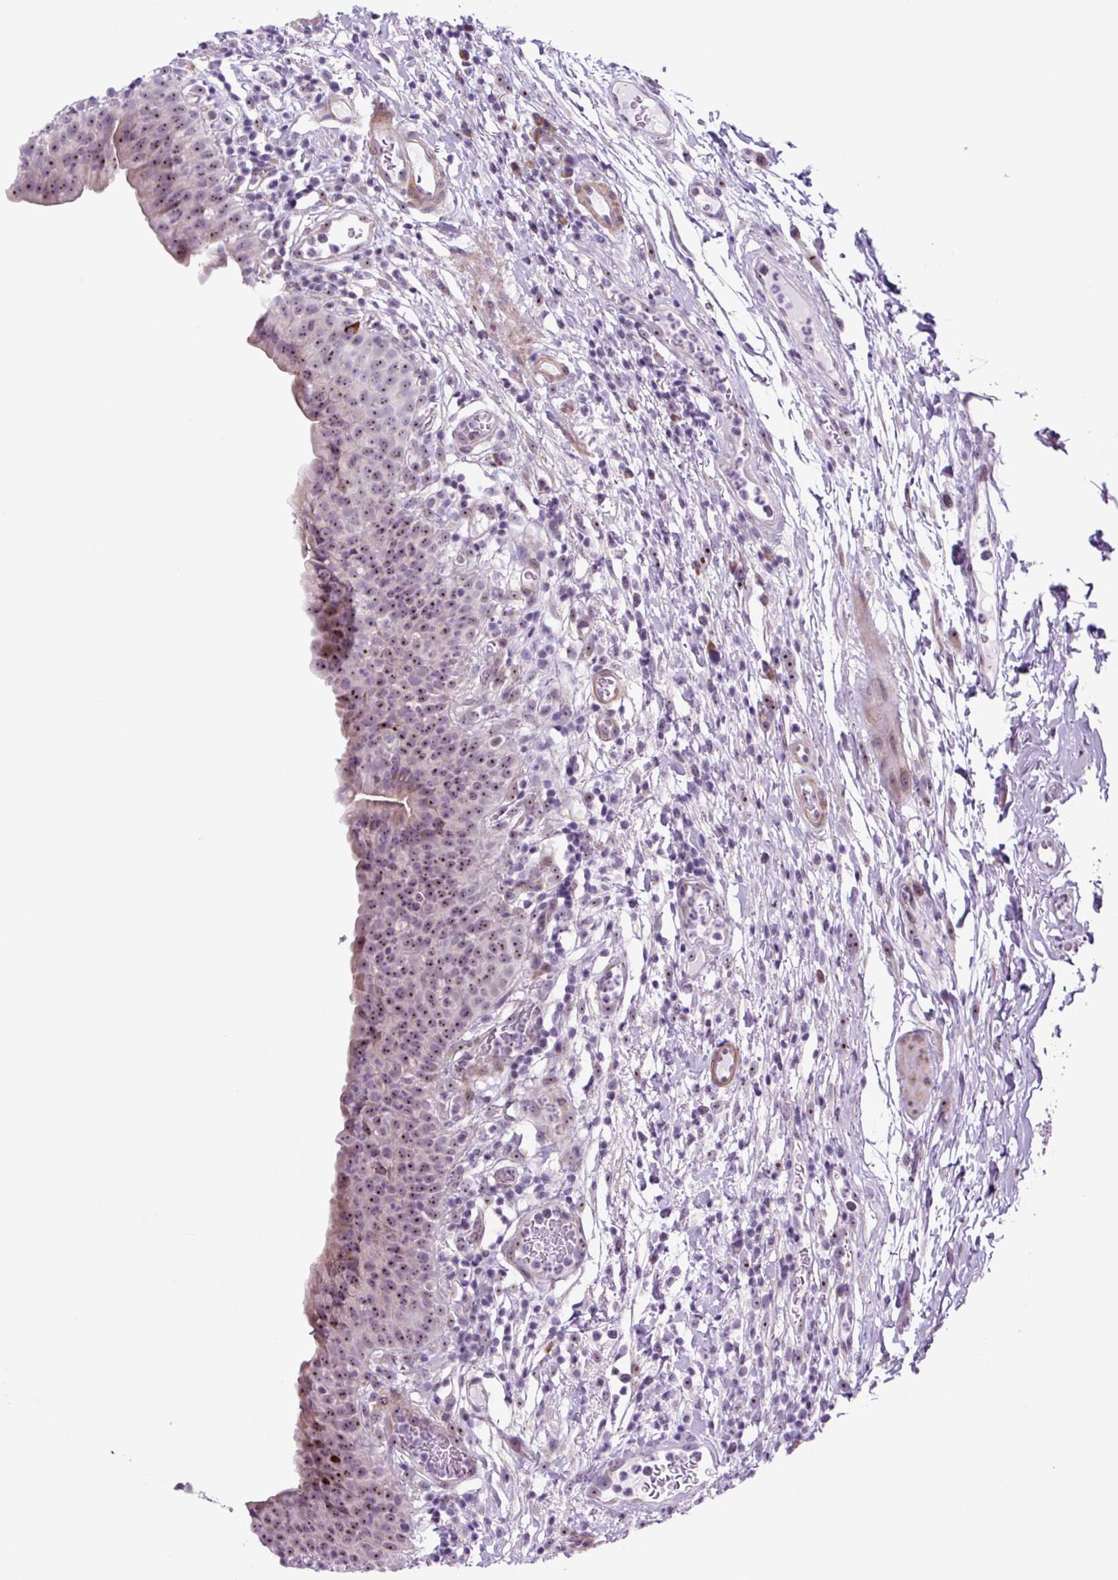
{"staining": {"intensity": "strong", "quantity": "25%-75%", "location": "nuclear"}, "tissue": "urinary bladder", "cell_type": "Urothelial cells", "image_type": "normal", "snomed": [{"axis": "morphology", "description": "Normal tissue, NOS"}, {"axis": "morphology", "description": "Inflammation, NOS"}, {"axis": "topography", "description": "Urinary bladder"}], "caption": "IHC (DAB (3,3'-diaminobenzidine)) staining of normal urinary bladder shows strong nuclear protein positivity in approximately 25%-75% of urothelial cells. Using DAB (brown) and hematoxylin (blue) stains, captured at high magnification using brightfield microscopy.", "gene": "RRS1", "patient": {"sex": "male", "age": 57}}